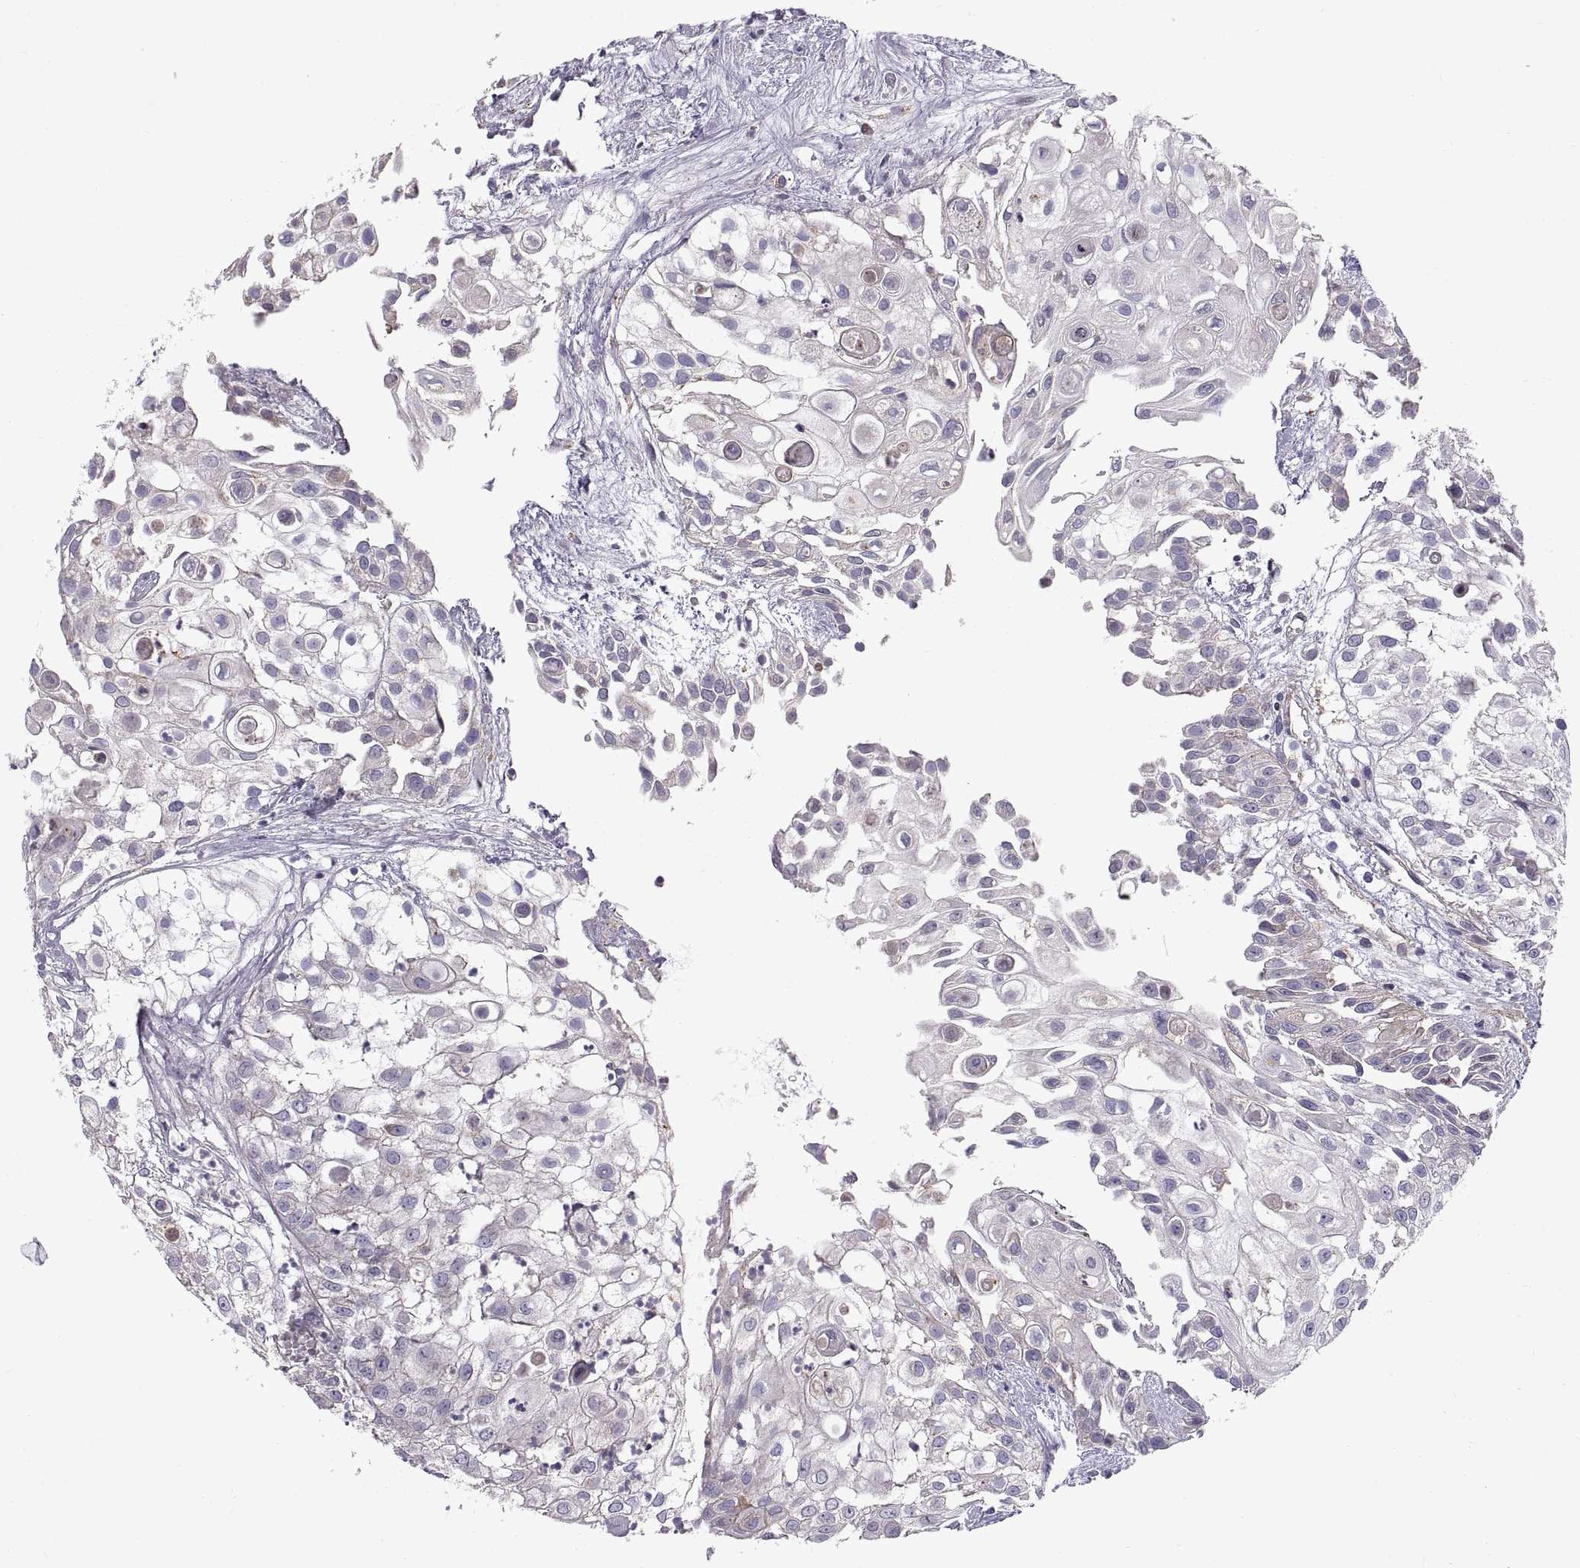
{"staining": {"intensity": "negative", "quantity": "none", "location": "none"}, "tissue": "urothelial cancer", "cell_type": "Tumor cells", "image_type": "cancer", "snomed": [{"axis": "morphology", "description": "Urothelial carcinoma, High grade"}, {"axis": "topography", "description": "Urinary bladder"}], "caption": "There is no significant staining in tumor cells of urothelial cancer.", "gene": "ARSL", "patient": {"sex": "female", "age": 79}}